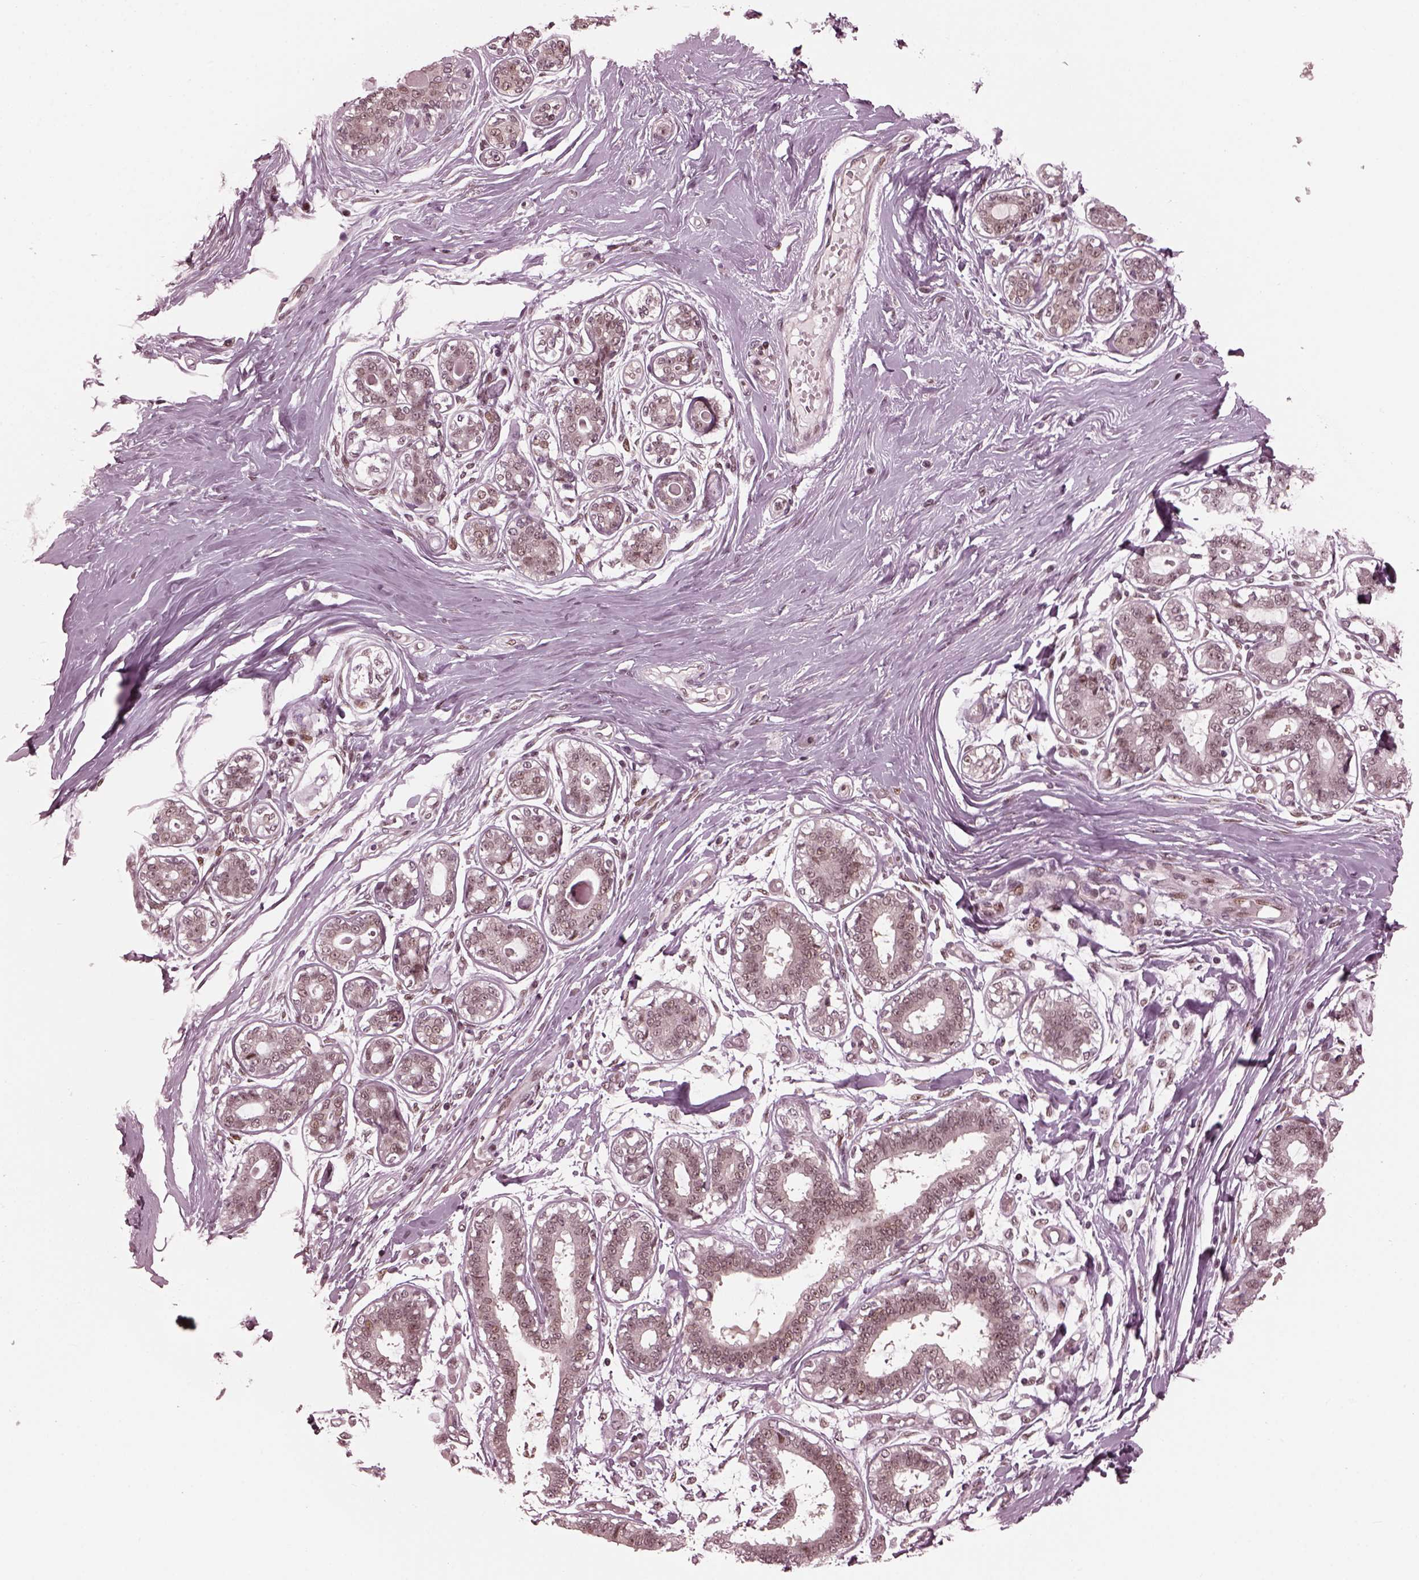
{"staining": {"intensity": "negative", "quantity": "none", "location": "none"}, "tissue": "breast", "cell_type": "Adipocytes", "image_type": "normal", "snomed": [{"axis": "morphology", "description": "Normal tissue, NOS"}, {"axis": "topography", "description": "Skin"}, {"axis": "topography", "description": "Breast"}], "caption": "Immunohistochemistry histopathology image of normal breast stained for a protein (brown), which exhibits no staining in adipocytes.", "gene": "TRIB3", "patient": {"sex": "female", "age": 43}}